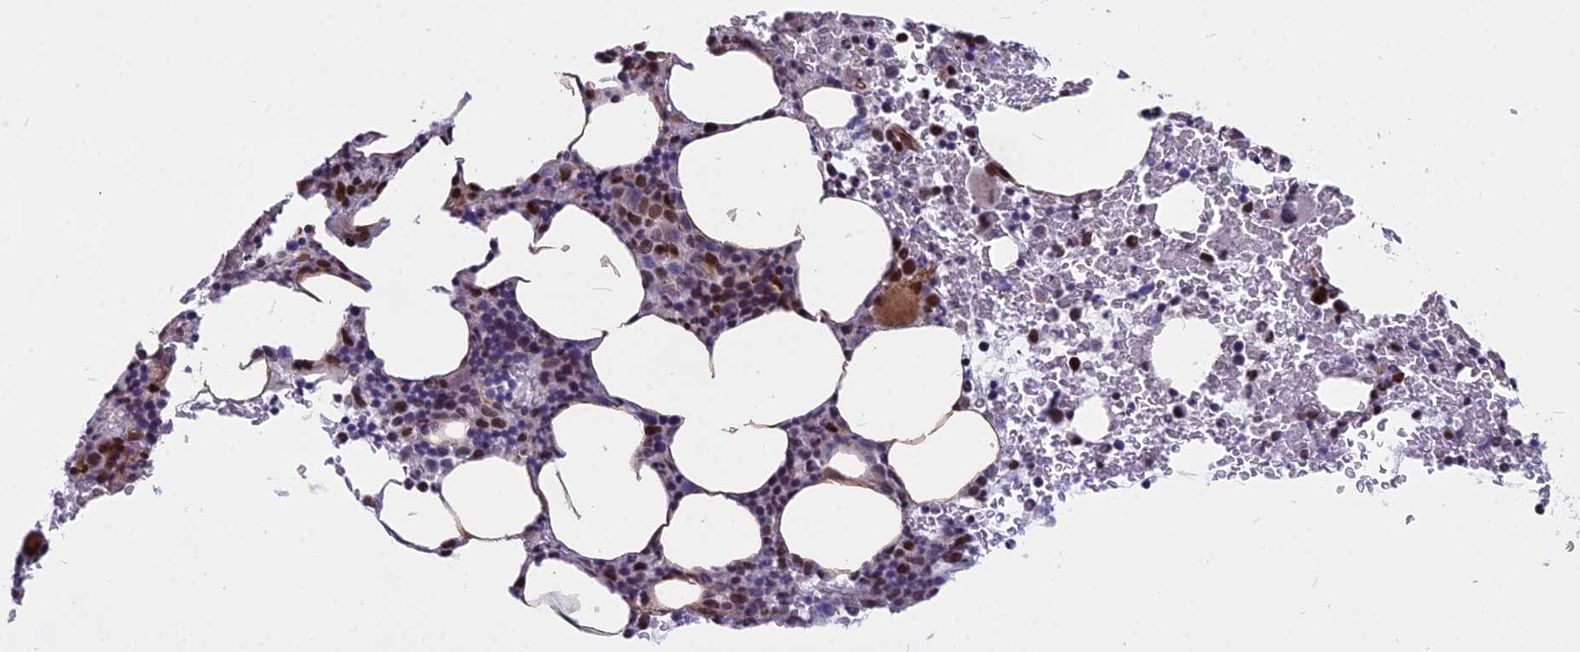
{"staining": {"intensity": "moderate", "quantity": "25%-75%", "location": "nuclear"}, "tissue": "bone marrow", "cell_type": "Hematopoietic cells", "image_type": "normal", "snomed": [{"axis": "morphology", "description": "Normal tissue, NOS"}, {"axis": "topography", "description": "Bone marrow"}], "caption": "Hematopoietic cells reveal medium levels of moderate nuclear expression in approximately 25%-75% of cells in unremarkable bone marrow. Using DAB (3,3'-diaminobenzidine) (brown) and hematoxylin (blue) stains, captured at high magnification using brightfield microscopy.", "gene": "ALG10B", "patient": {"sex": "male", "age": 62}}